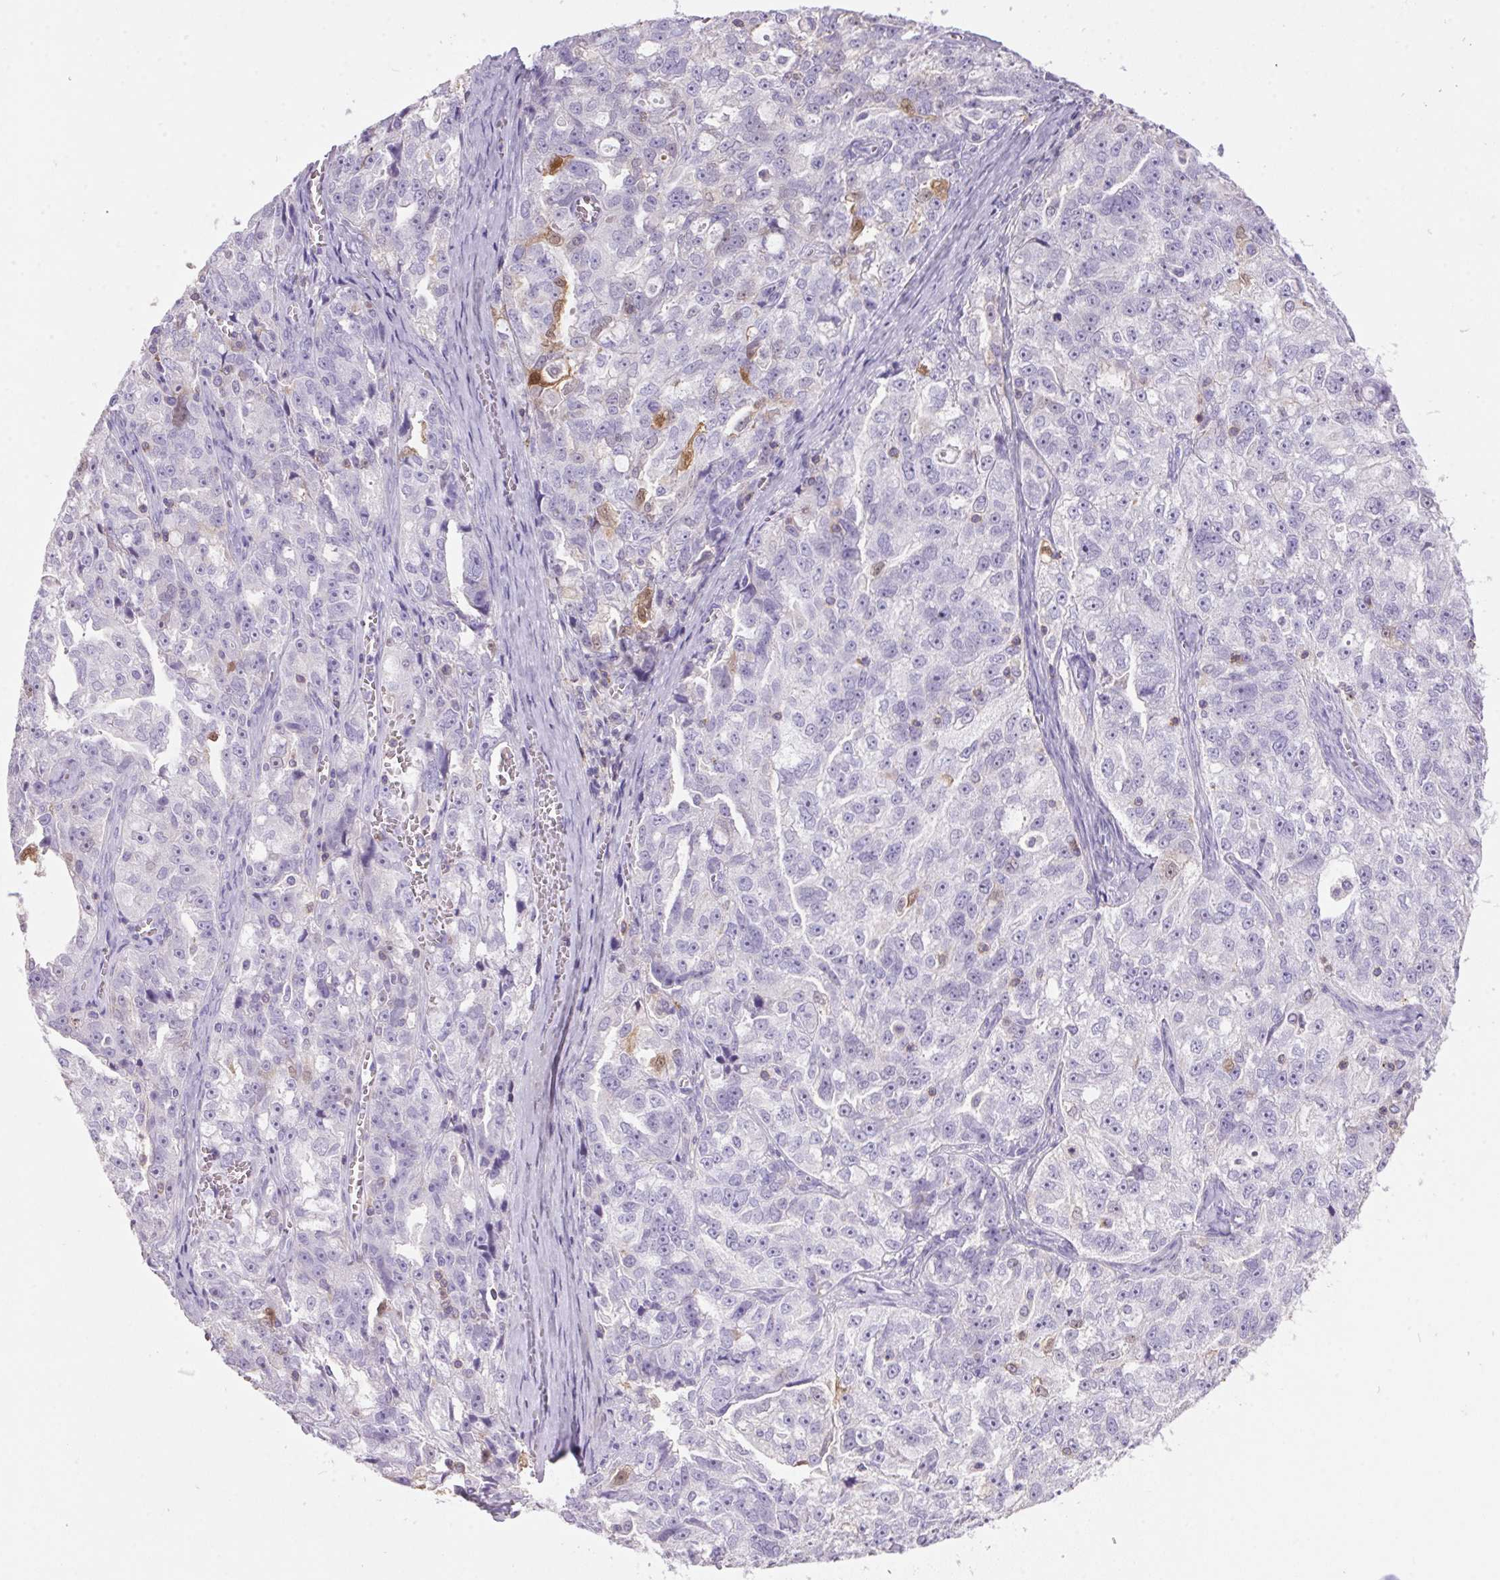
{"staining": {"intensity": "negative", "quantity": "none", "location": "none"}, "tissue": "ovarian cancer", "cell_type": "Tumor cells", "image_type": "cancer", "snomed": [{"axis": "morphology", "description": "Cystadenocarcinoma, serous, NOS"}, {"axis": "topography", "description": "Ovary"}], "caption": "A high-resolution histopathology image shows immunohistochemistry staining of ovarian serous cystadenocarcinoma, which demonstrates no significant expression in tumor cells. Nuclei are stained in blue.", "gene": "S100A2", "patient": {"sex": "female", "age": 51}}